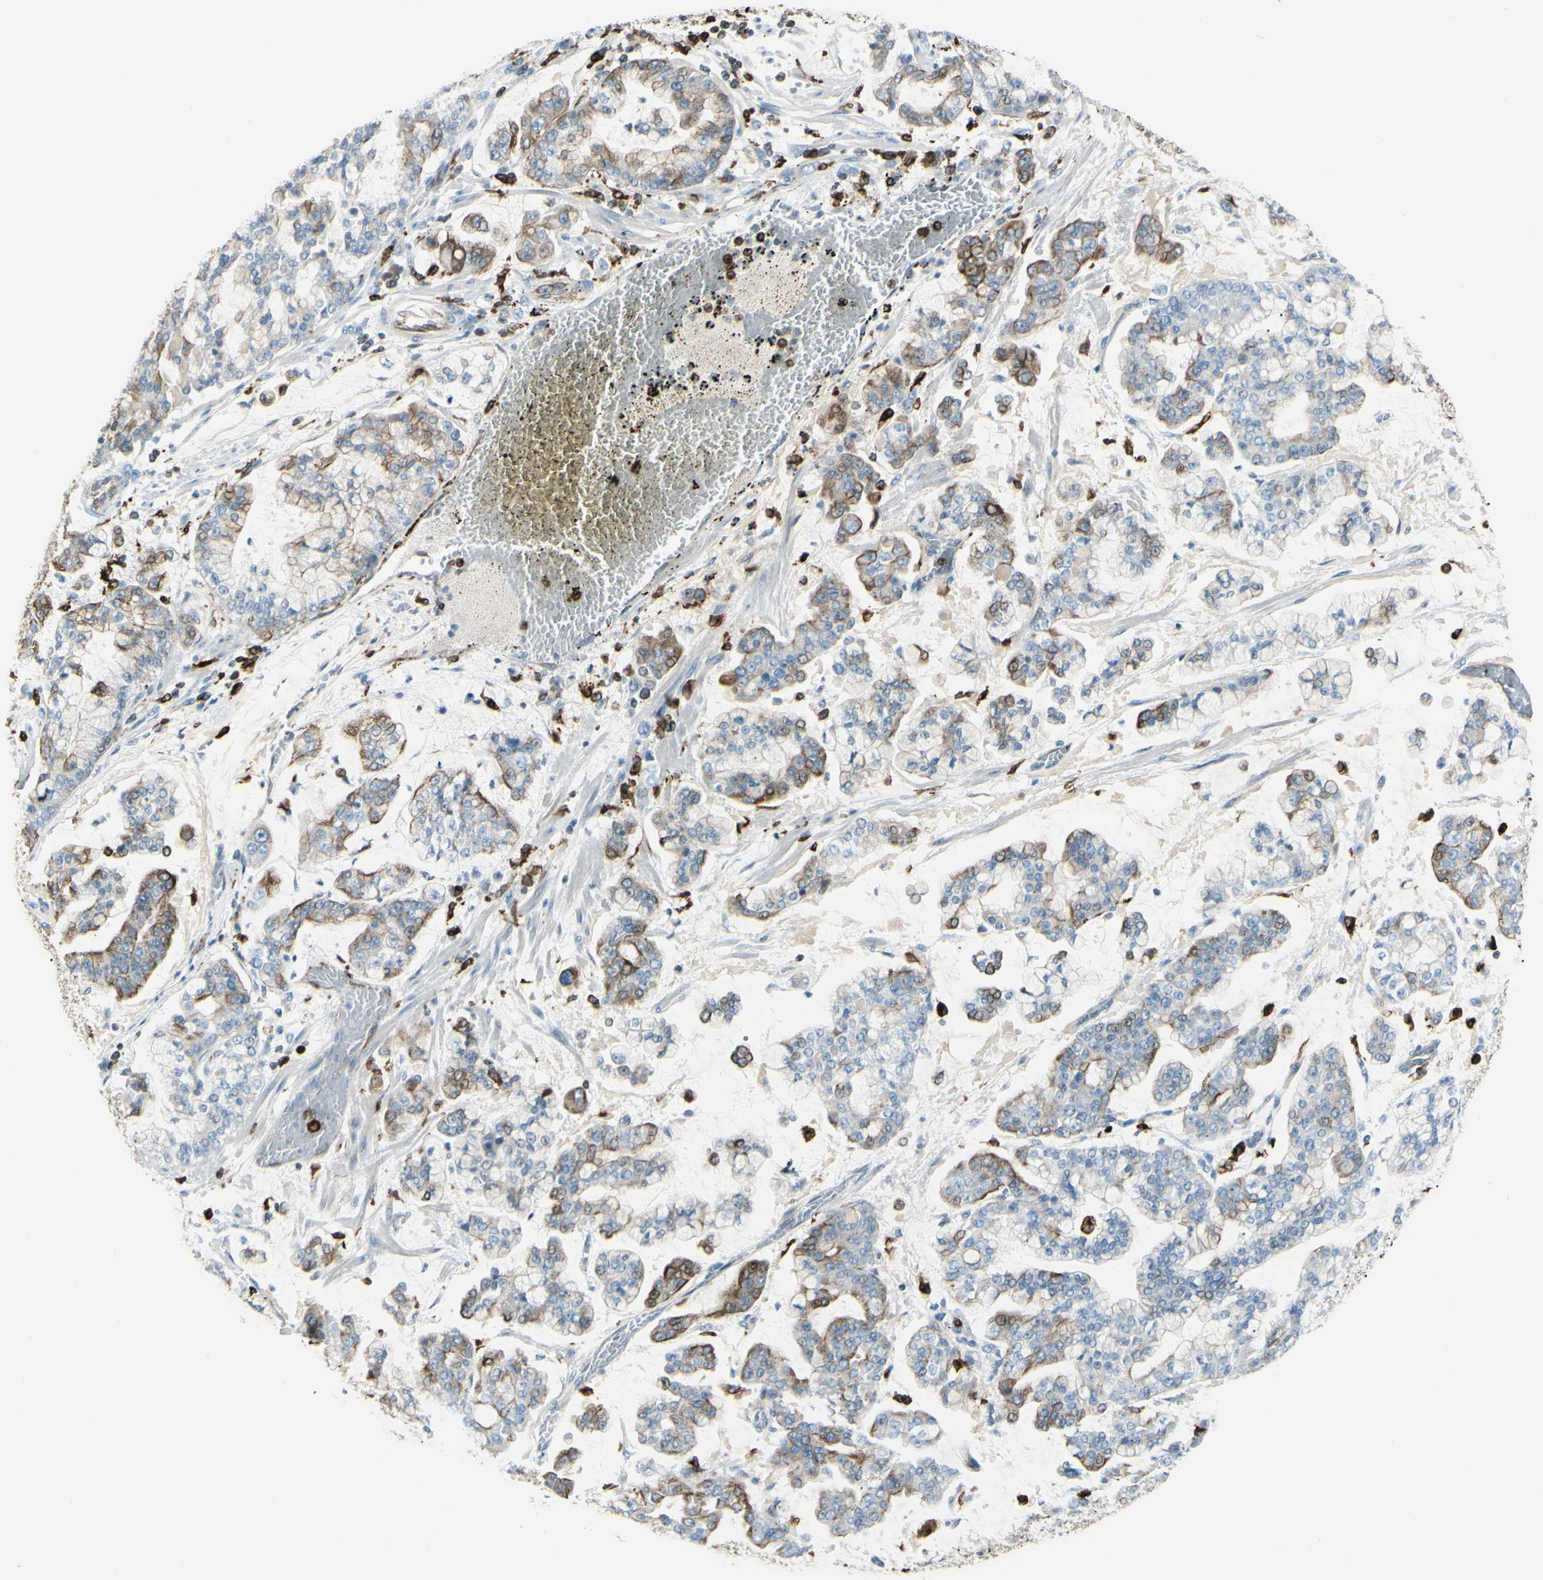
{"staining": {"intensity": "weak", "quantity": "25%-75%", "location": "cytoplasmic/membranous"}, "tissue": "stomach cancer", "cell_type": "Tumor cells", "image_type": "cancer", "snomed": [{"axis": "morphology", "description": "Normal tissue, NOS"}, {"axis": "morphology", "description": "Adenocarcinoma, NOS"}, {"axis": "topography", "description": "Stomach, upper"}, {"axis": "topography", "description": "Stomach"}], "caption": "About 25%-75% of tumor cells in adenocarcinoma (stomach) demonstrate weak cytoplasmic/membranous protein expression as visualized by brown immunohistochemical staining.", "gene": "CD74", "patient": {"sex": "male", "age": 76}}